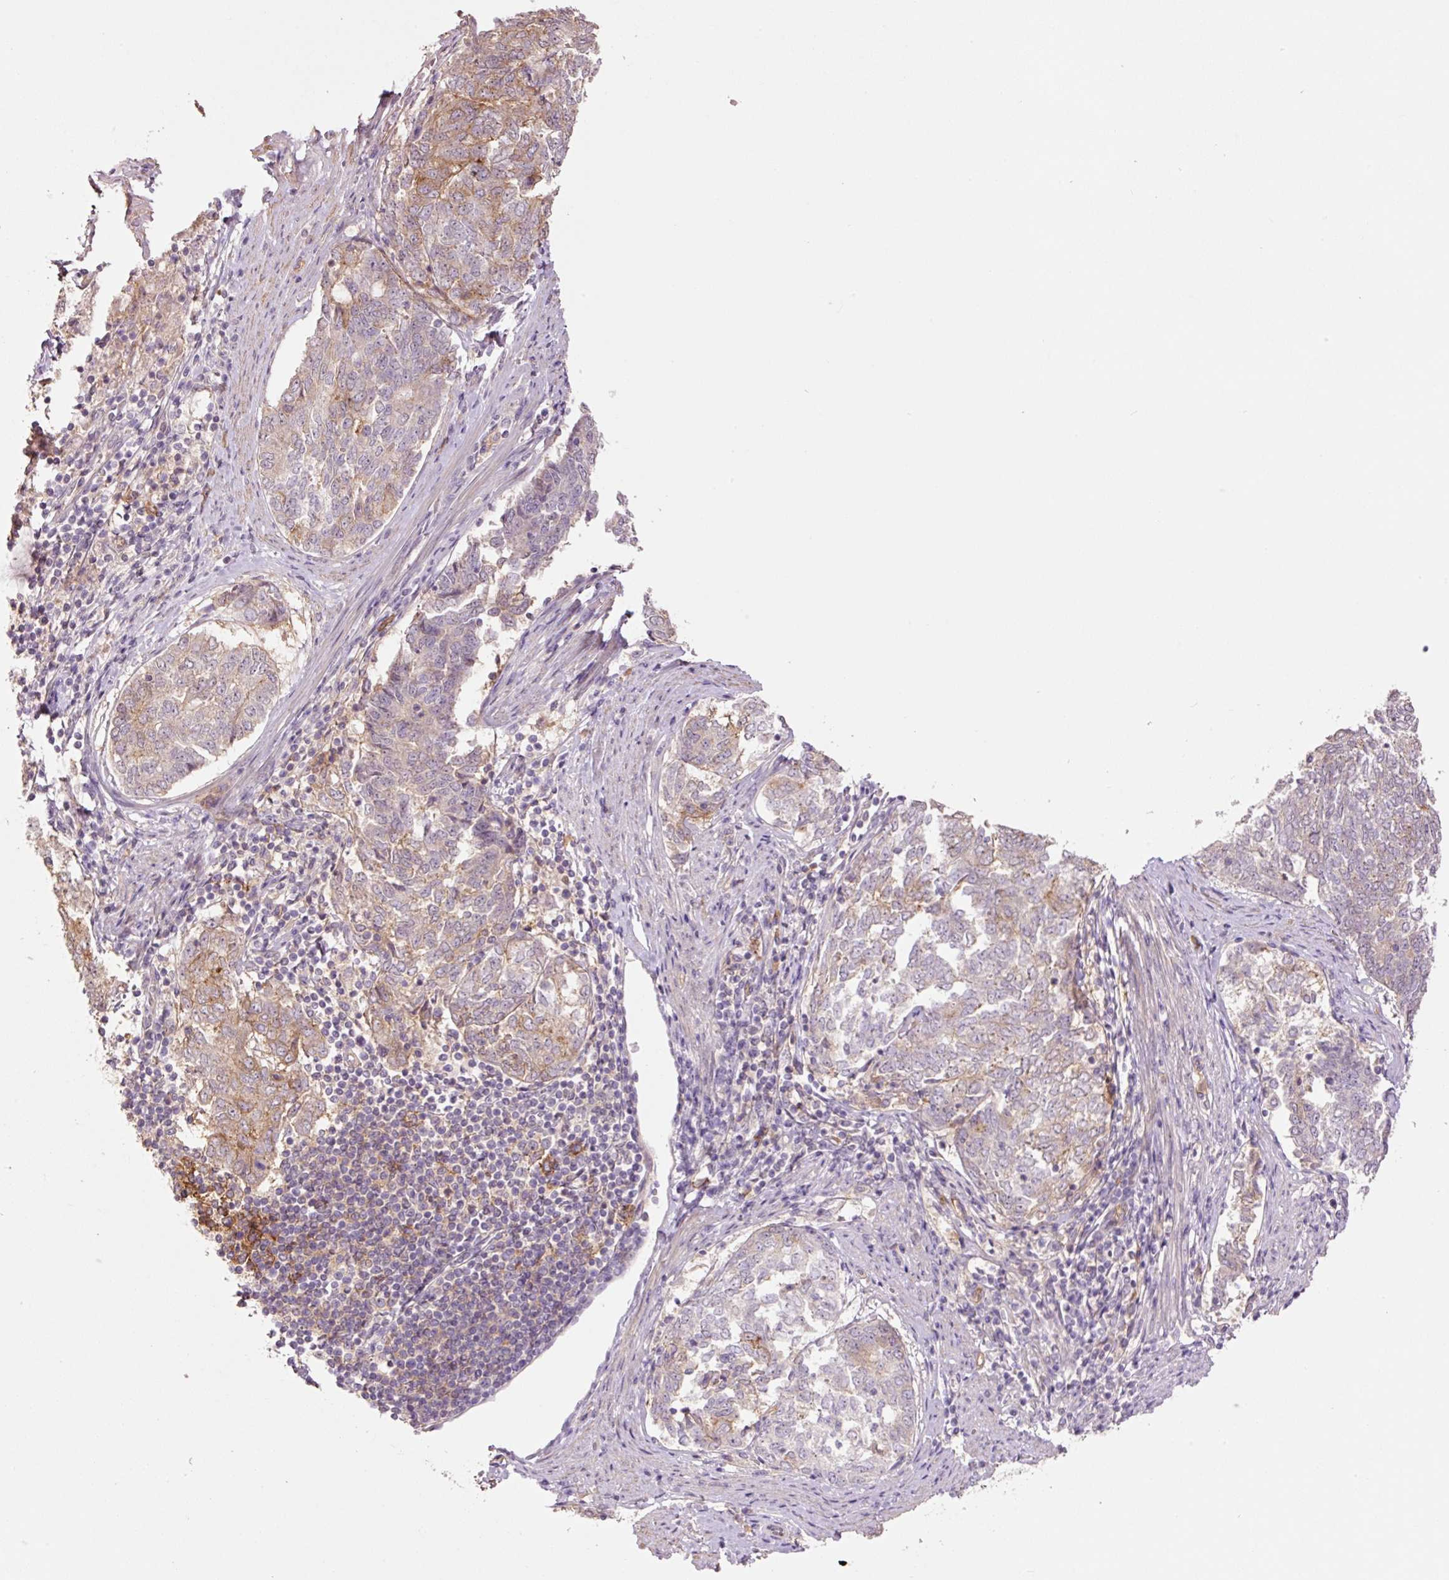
{"staining": {"intensity": "weak", "quantity": "25%-75%", "location": "cytoplasmic/membranous"}, "tissue": "endometrial cancer", "cell_type": "Tumor cells", "image_type": "cancer", "snomed": [{"axis": "morphology", "description": "Adenocarcinoma, NOS"}, {"axis": "topography", "description": "Endometrium"}], "caption": "The histopathology image displays a brown stain indicating the presence of a protein in the cytoplasmic/membranous of tumor cells in endometrial cancer.", "gene": "SLC1A4", "patient": {"sex": "female", "age": 80}}